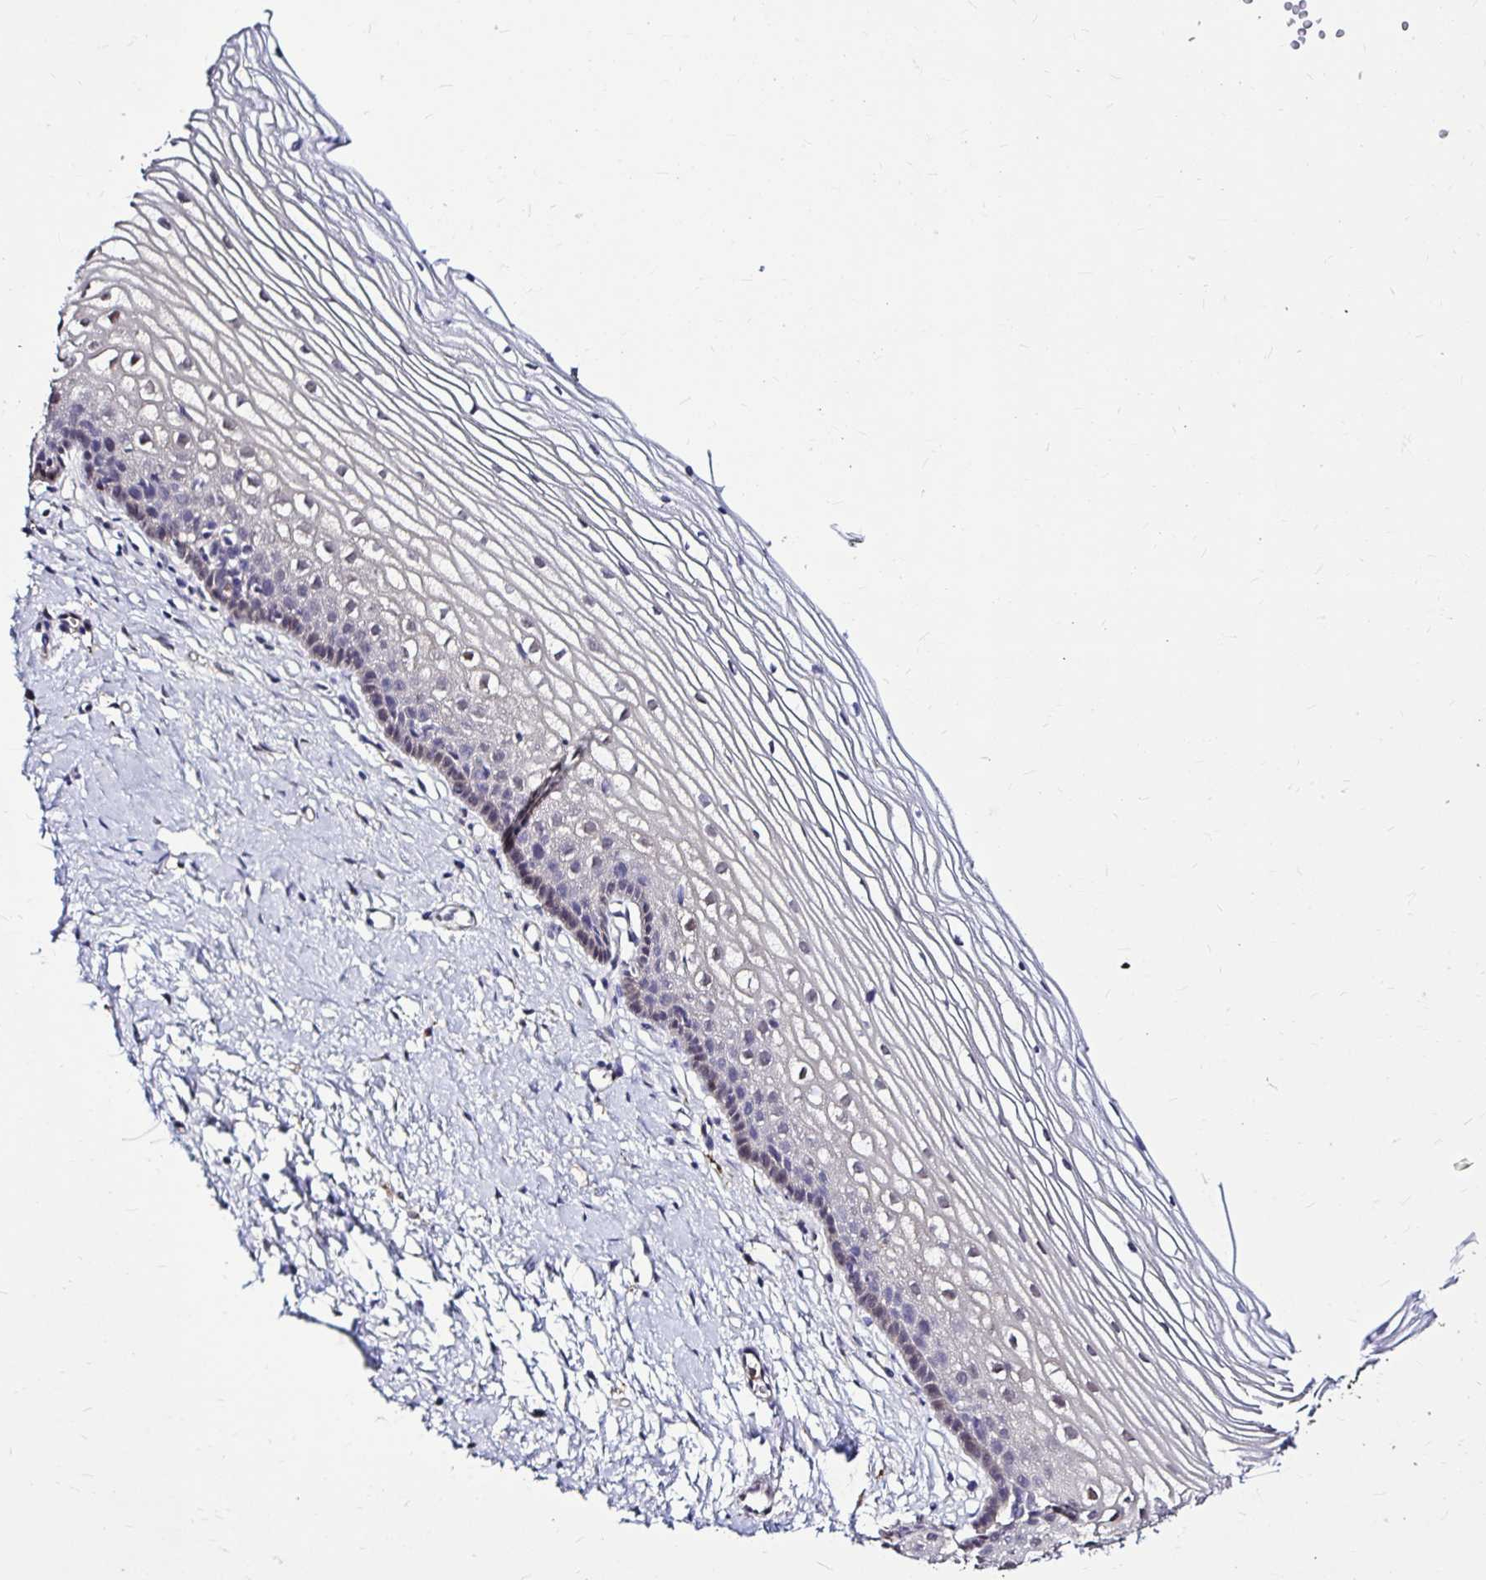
{"staining": {"intensity": "weak", "quantity": "<25%", "location": "cytoplasmic/membranous"}, "tissue": "cervix", "cell_type": "Glandular cells", "image_type": "normal", "snomed": [{"axis": "morphology", "description": "Normal tissue, NOS"}, {"axis": "topography", "description": "Cervix"}], "caption": "Cervix stained for a protein using immunohistochemistry (IHC) demonstrates no positivity glandular cells.", "gene": "IDH1", "patient": {"sex": "female", "age": 40}}